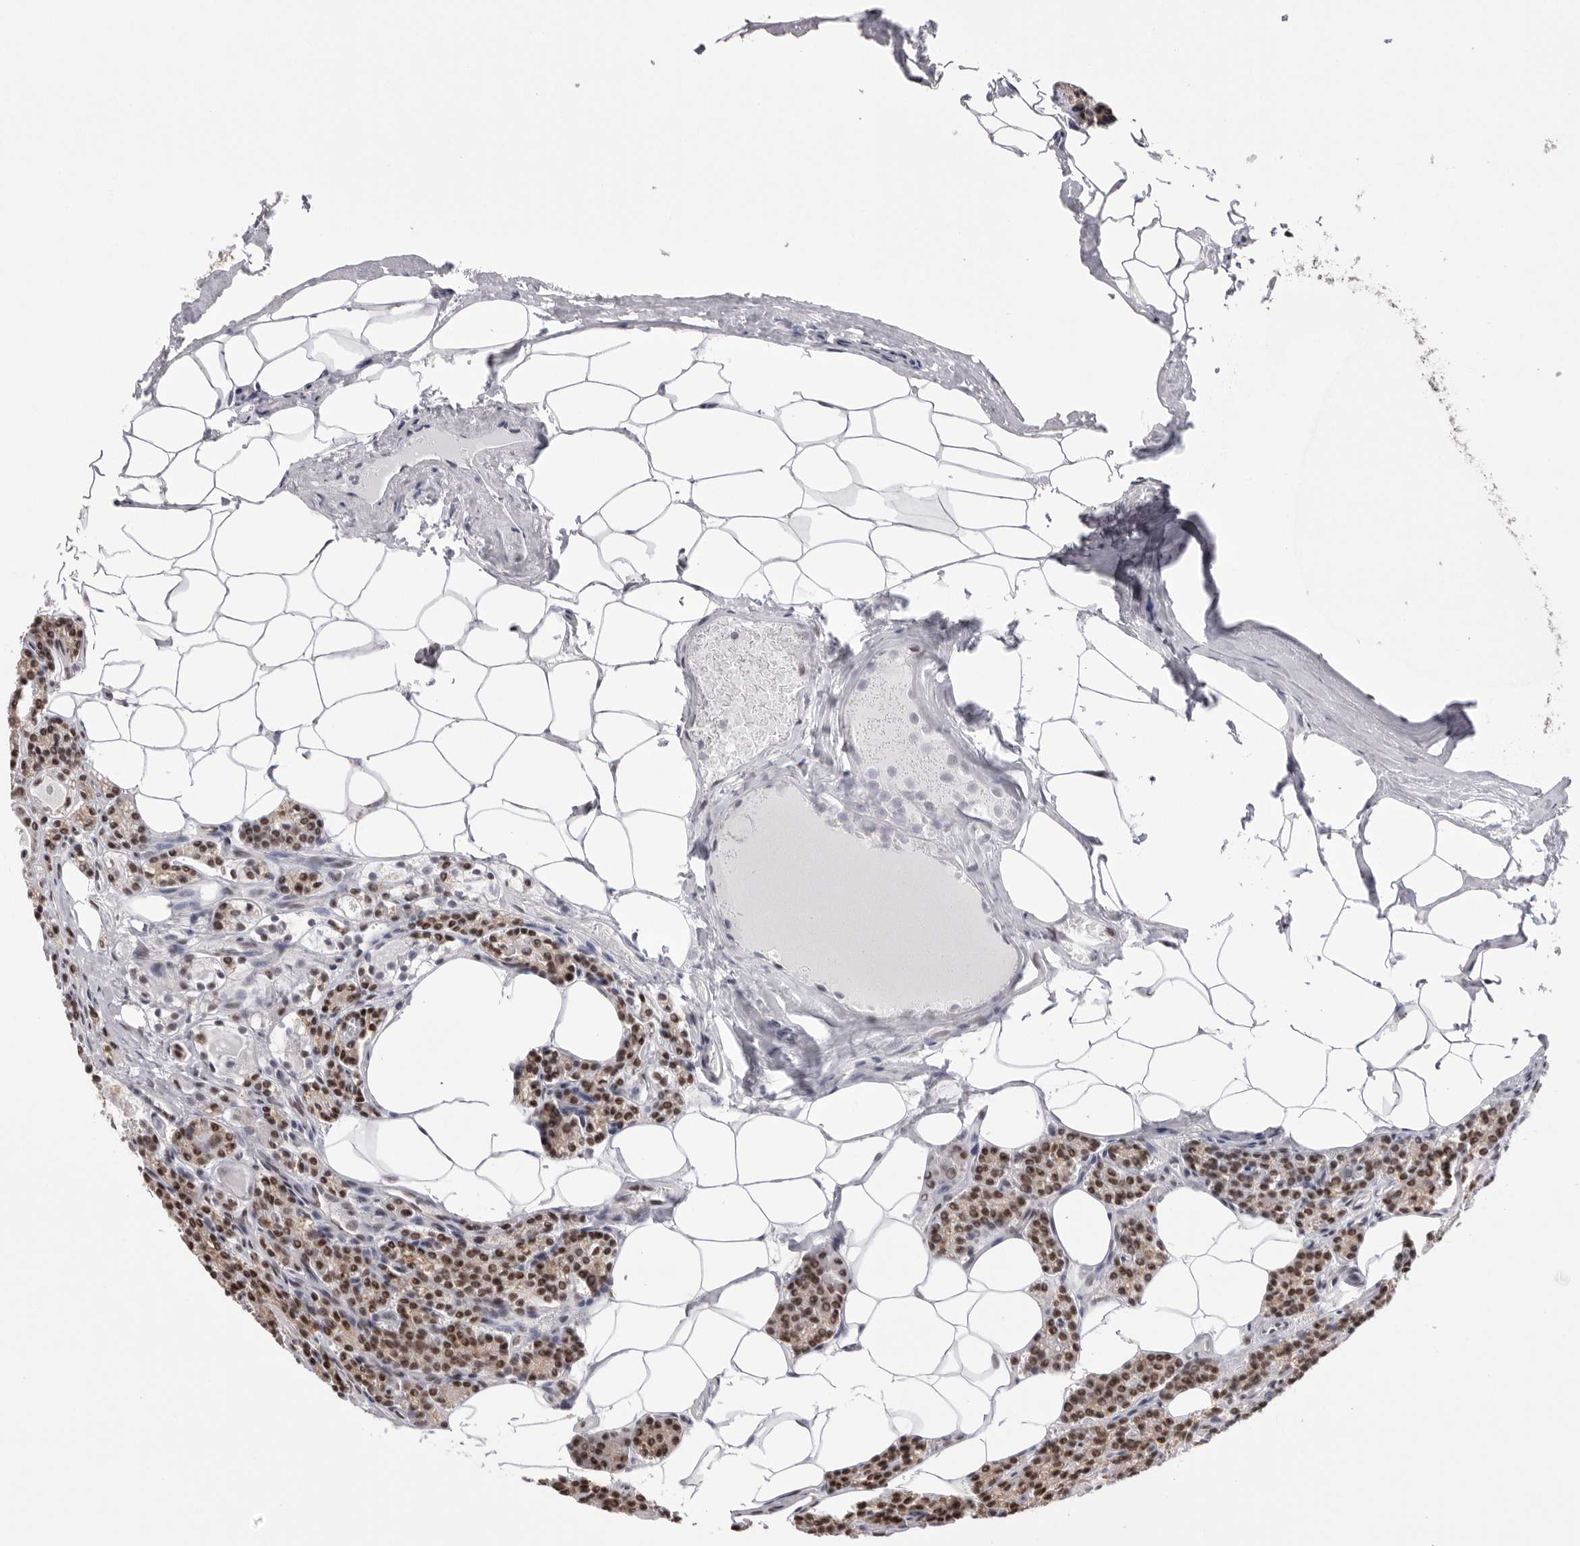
{"staining": {"intensity": "strong", "quantity": ">75%", "location": "nuclear"}, "tissue": "parathyroid gland", "cell_type": "Glandular cells", "image_type": "normal", "snomed": [{"axis": "morphology", "description": "Normal tissue, NOS"}, {"axis": "topography", "description": "Parathyroid gland"}], "caption": "The immunohistochemical stain shows strong nuclear staining in glandular cells of unremarkable parathyroid gland. (DAB IHC with brightfield microscopy, high magnification).", "gene": "BCLAF3", "patient": {"sex": "male", "age": 83}}